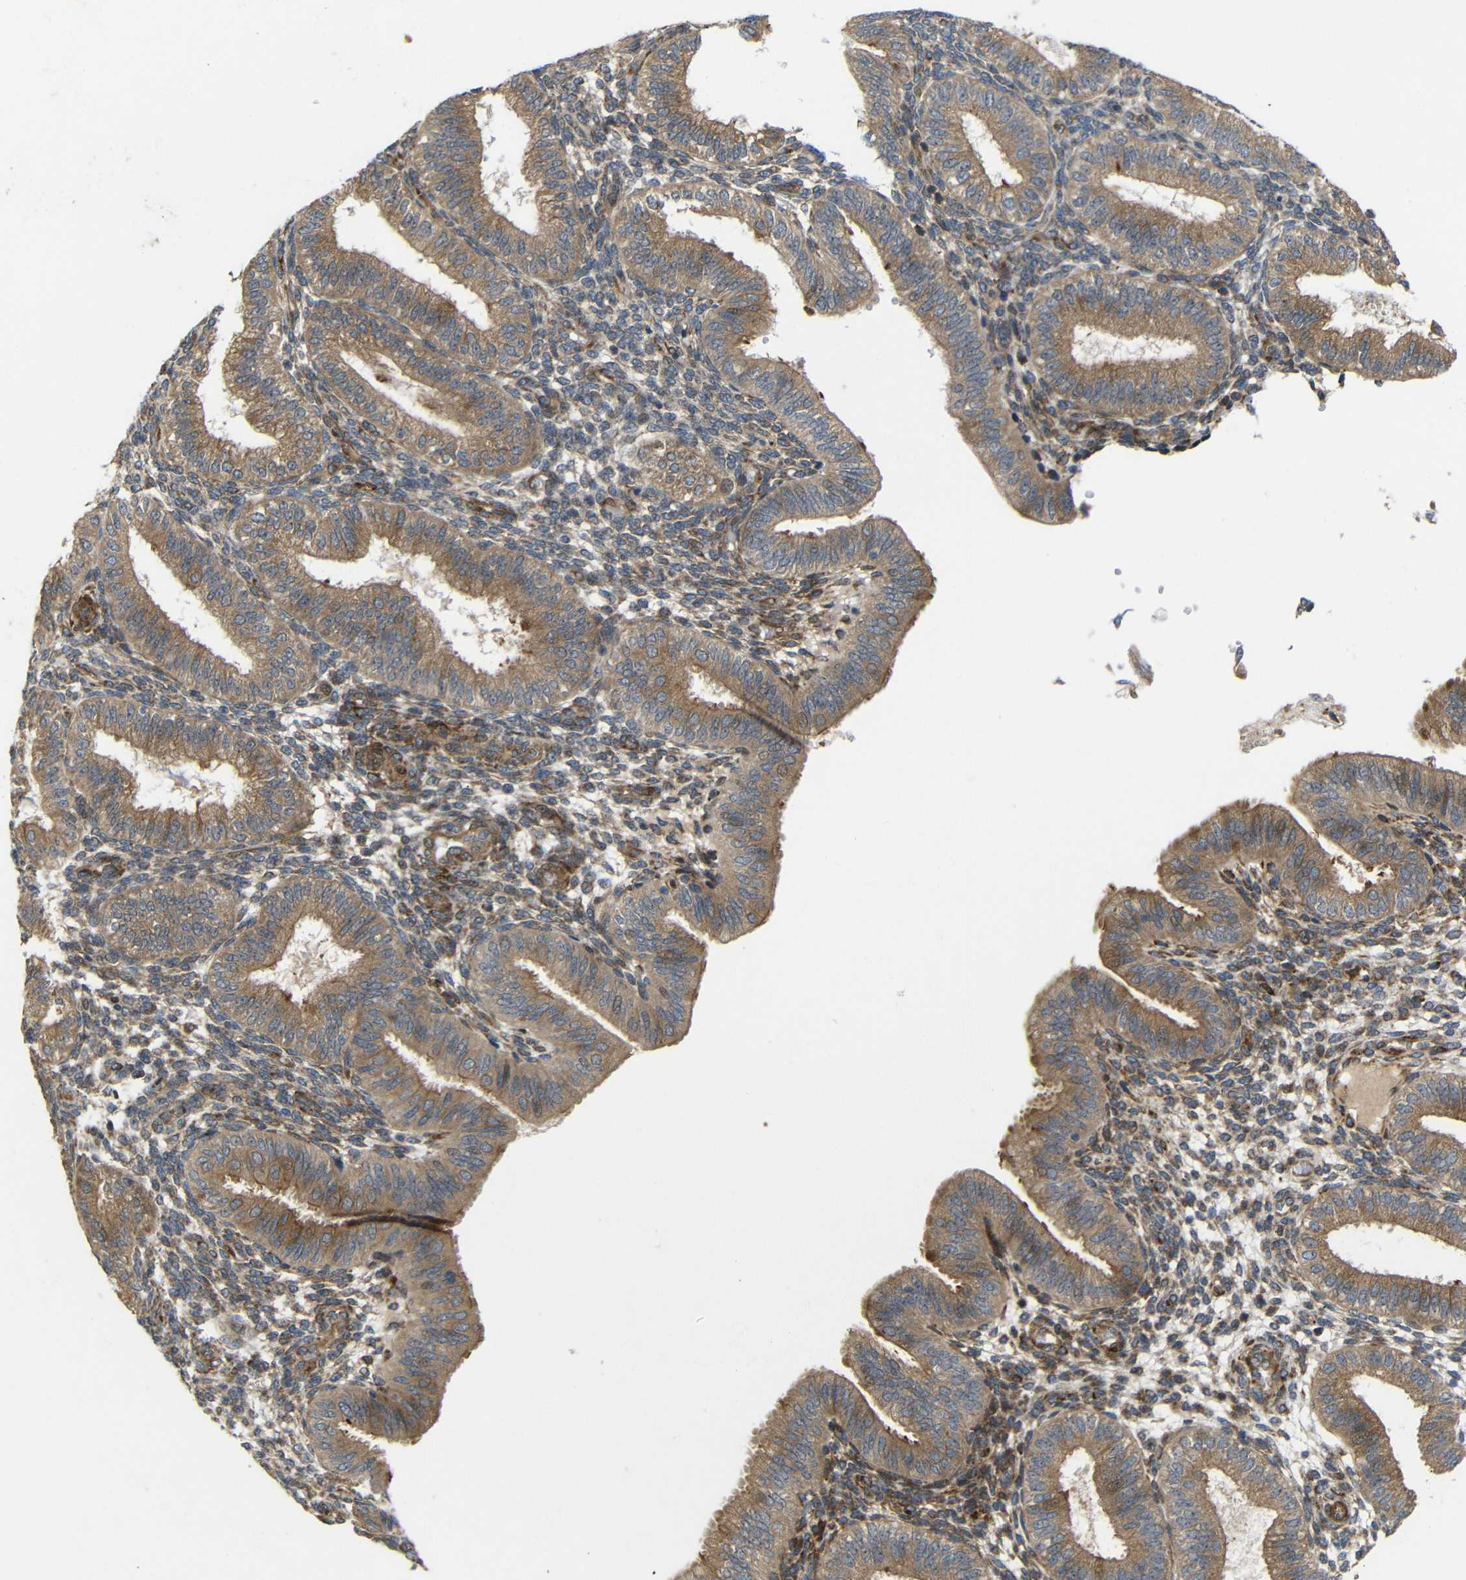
{"staining": {"intensity": "moderate", "quantity": ">75%", "location": "cytoplasmic/membranous"}, "tissue": "endometrium", "cell_type": "Cells in endometrial stroma", "image_type": "normal", "snomed": [{"axis": "morphology", "description": "Normal tissue, NOS"}, {"axis": "topography", "description": "Endometrium"}], "caption": "Immunohistochemistry of normal human endometrium exhibits medium levels of moderate cytoplasmic/membranous expression in approximately >75% of cells in endometrial stroma.", "gene": "P3H2", "patient": {"sex": "female", "age": 39}}